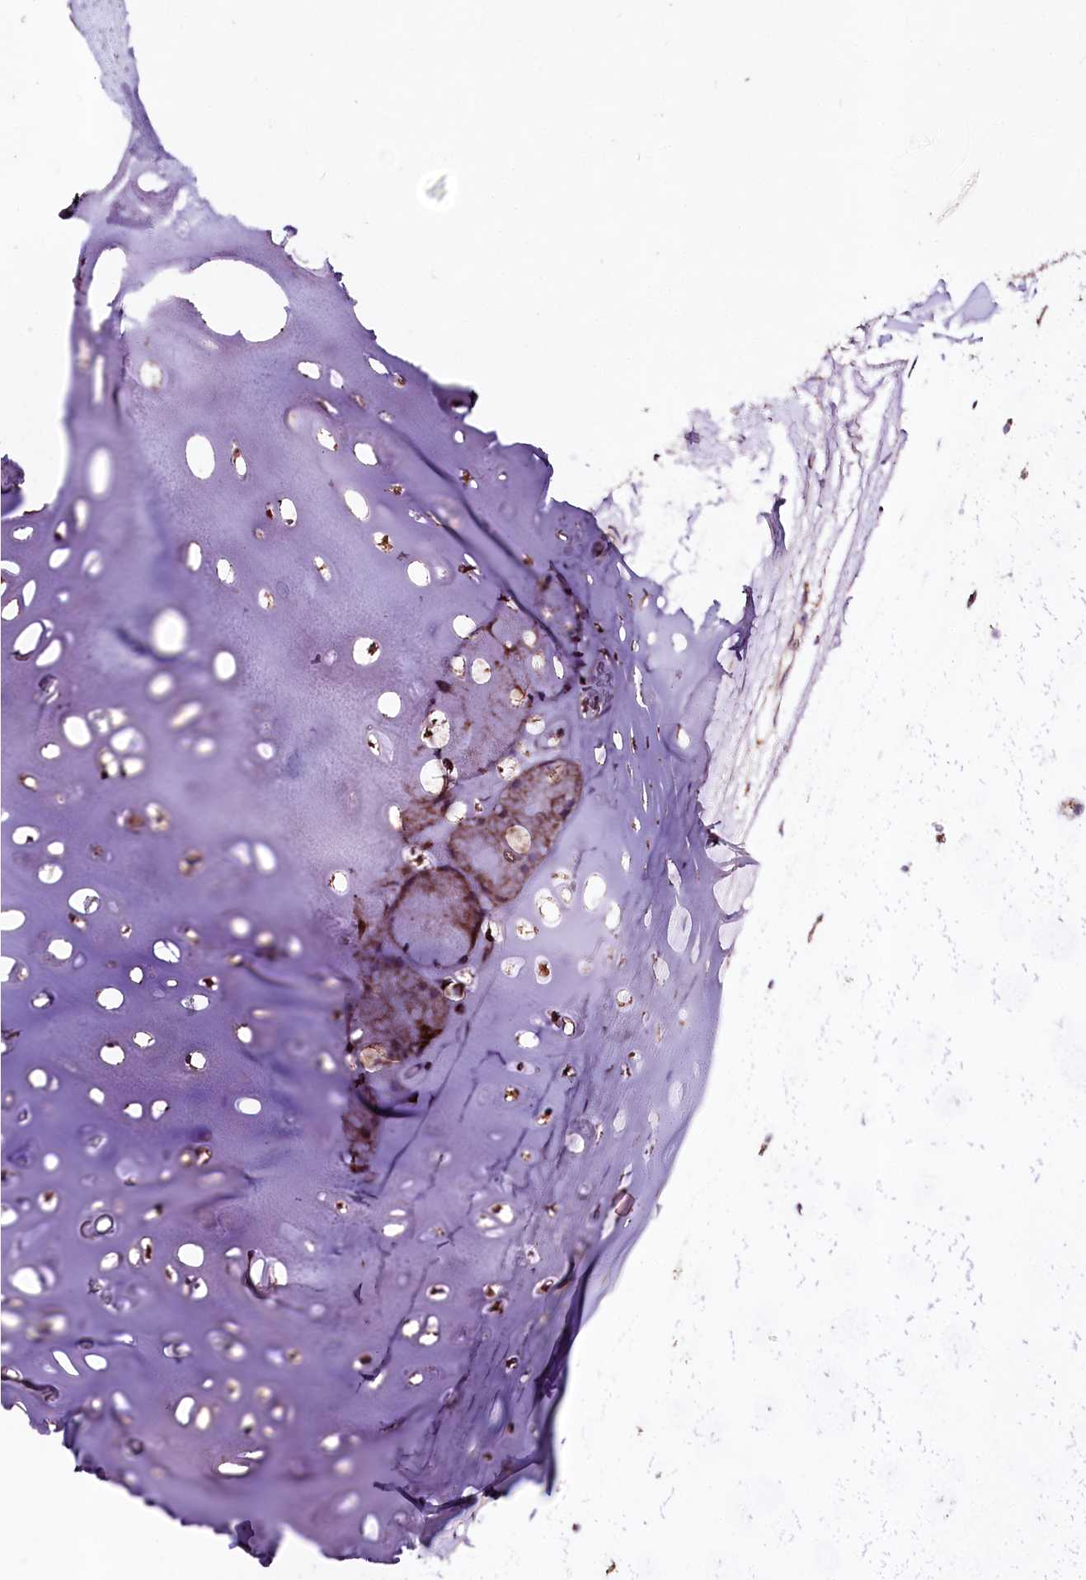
{"staining": {"intensity": "negative", "quantity": "none", "location": "none"}, "tissue": "adipose tissue", "cell_type": "Adipocytes", "image_type": "normal", "snomed": [{"axis": "morphology", "description": "Normal tissue, NOS"}, {"axis": "topography", "description": "Lymph node"}, {"axis": "topography", "description": "Bronchus"}], "caption": "An immunohistochemistry histopathology image of normal adipose tissue is shown. There is no staining in adipocytes of adipose tissue. (Immunohistochemistry, brightfield microscopy, high magnification).", "gene": "ATE1", "patient": {"sex": "male", "age": 63}}